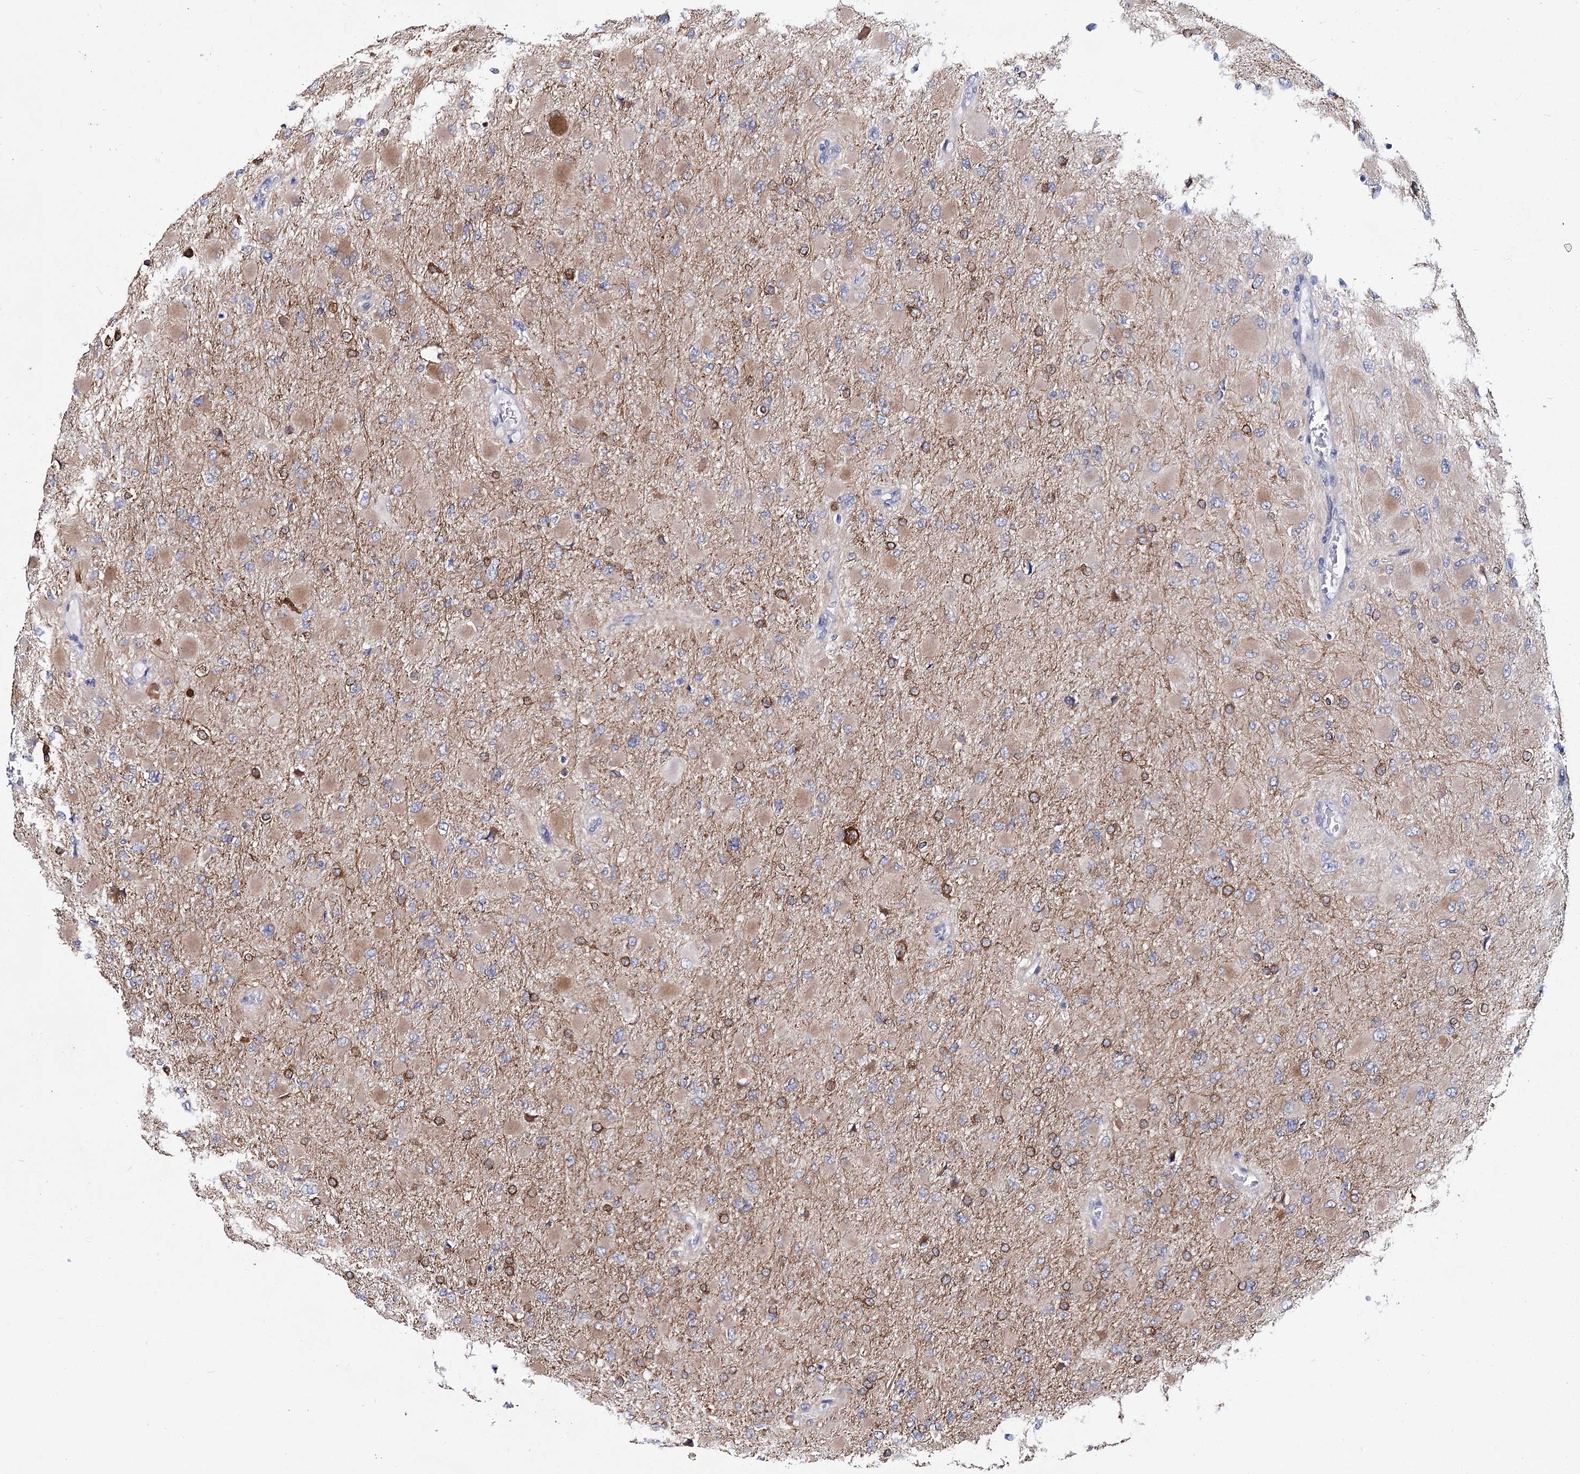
{"staining": {"intensity": "weak", "quantity": "25%-75%", "location": "cytoplasmic/membranous"}, "tissue": "glioma", "cell_type": "Tumor cells", "image_type": "cancer", "snomed": [{"axis": "morphology", "description": "Glioma, malignant, High grade"}, {"axis": "topography", "description": "Cerebral cortex"}], "caption": "DAB immunohistochemical staining of high-grade glioma (malignant) reveals weak cytoplasmic/membranous protein expression in about 25%-75% of tumor cells.", "gene": "TEX12", "patient": {"sex": "female", "age": 36}}